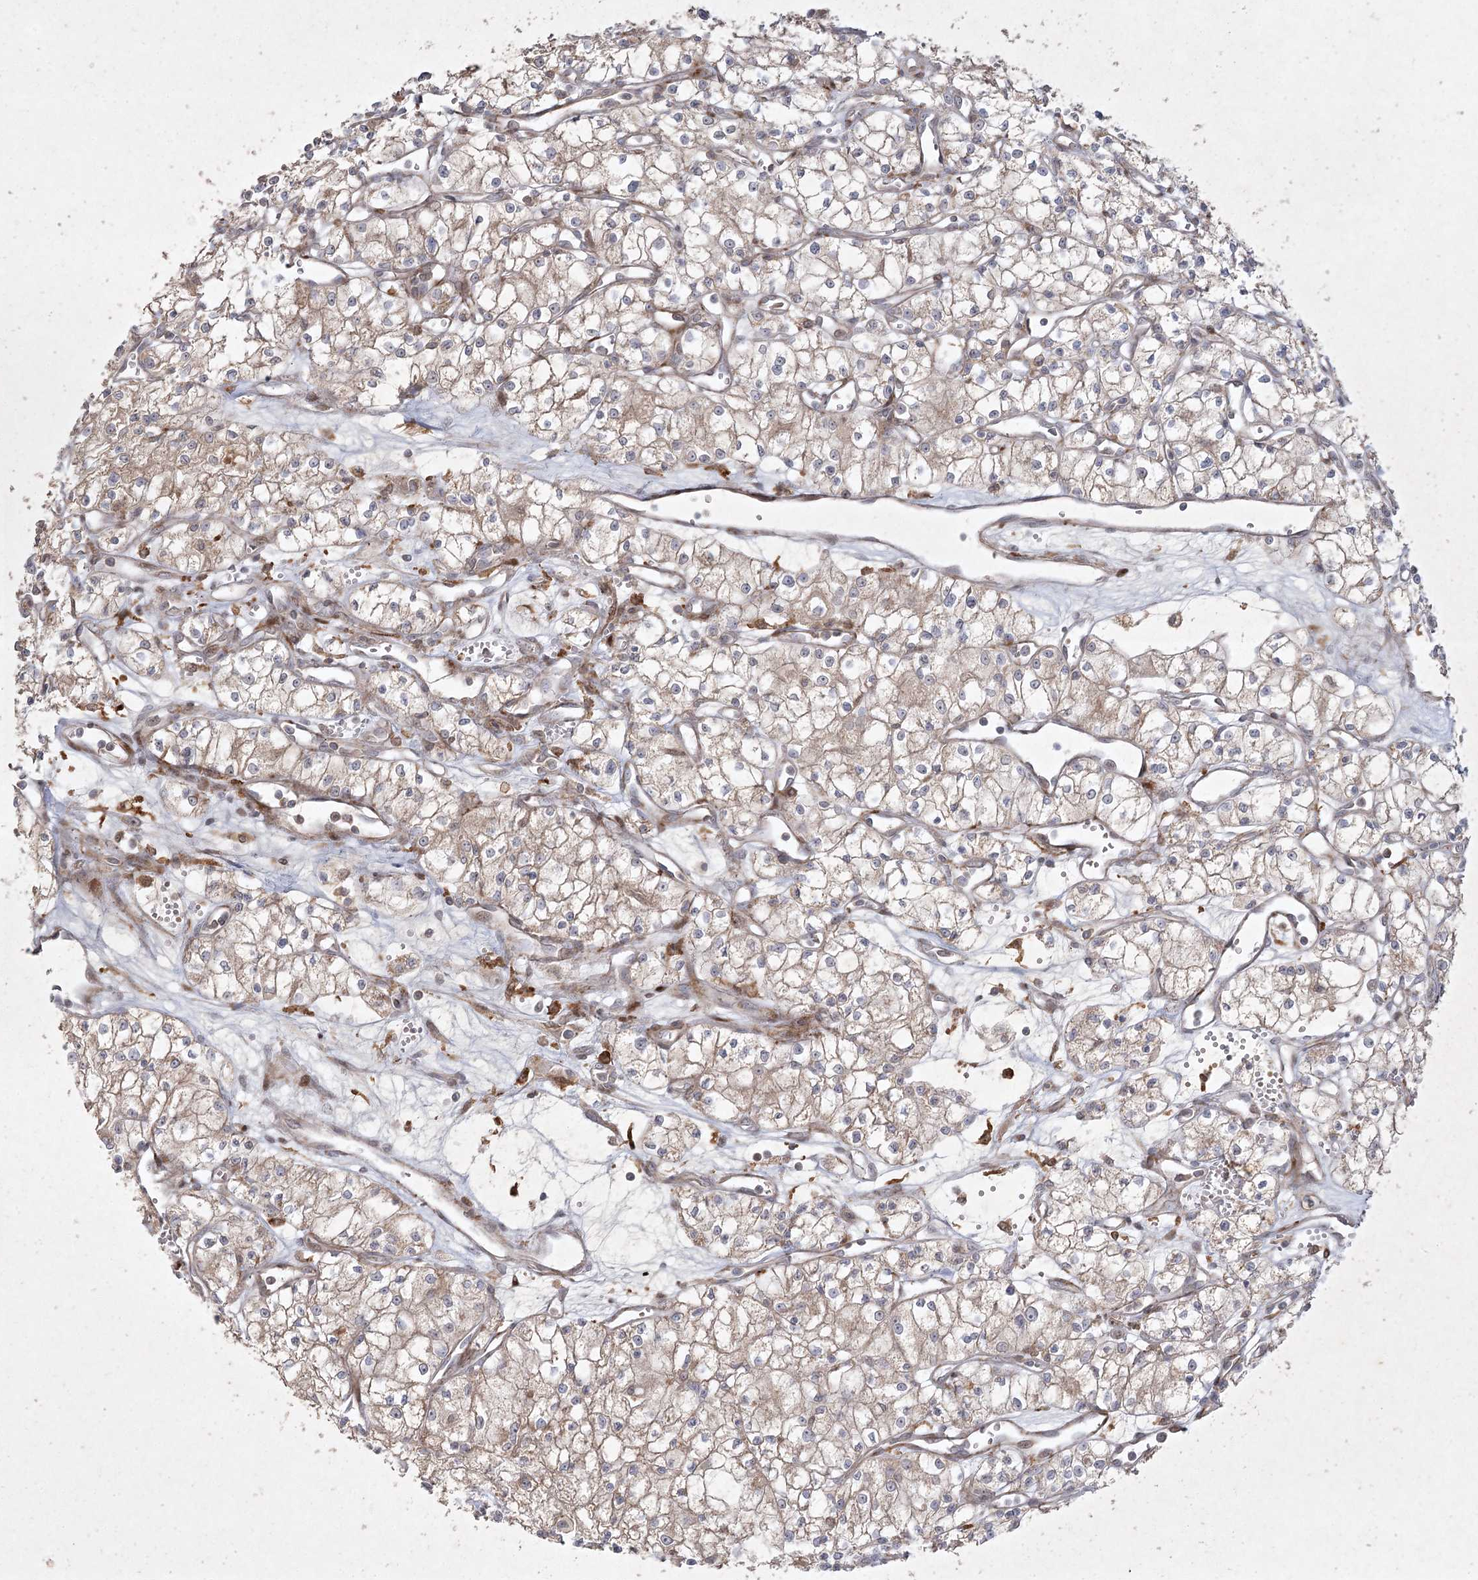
{"staining": {"intensity": "weak", "quantity": "25%-75%", "location": "cytoplasmic/membranous"}, "tissue": "renal cancer", "cell_type": "Tumor cells", "image_type": "cancer", "snomed": [{"axis": "morphology", "description": "Adenocarcinoma, NOS"}, {"axis": "topography", "description": "Kidney"}], "caption": "Protein staining of renal cancer tissue shows weak cytoplasmic/membranous expression in approximately 25%-75% of tumor cells.", "gene": "KBTBD4", "patient": {"sex": "male", "age": 59}}